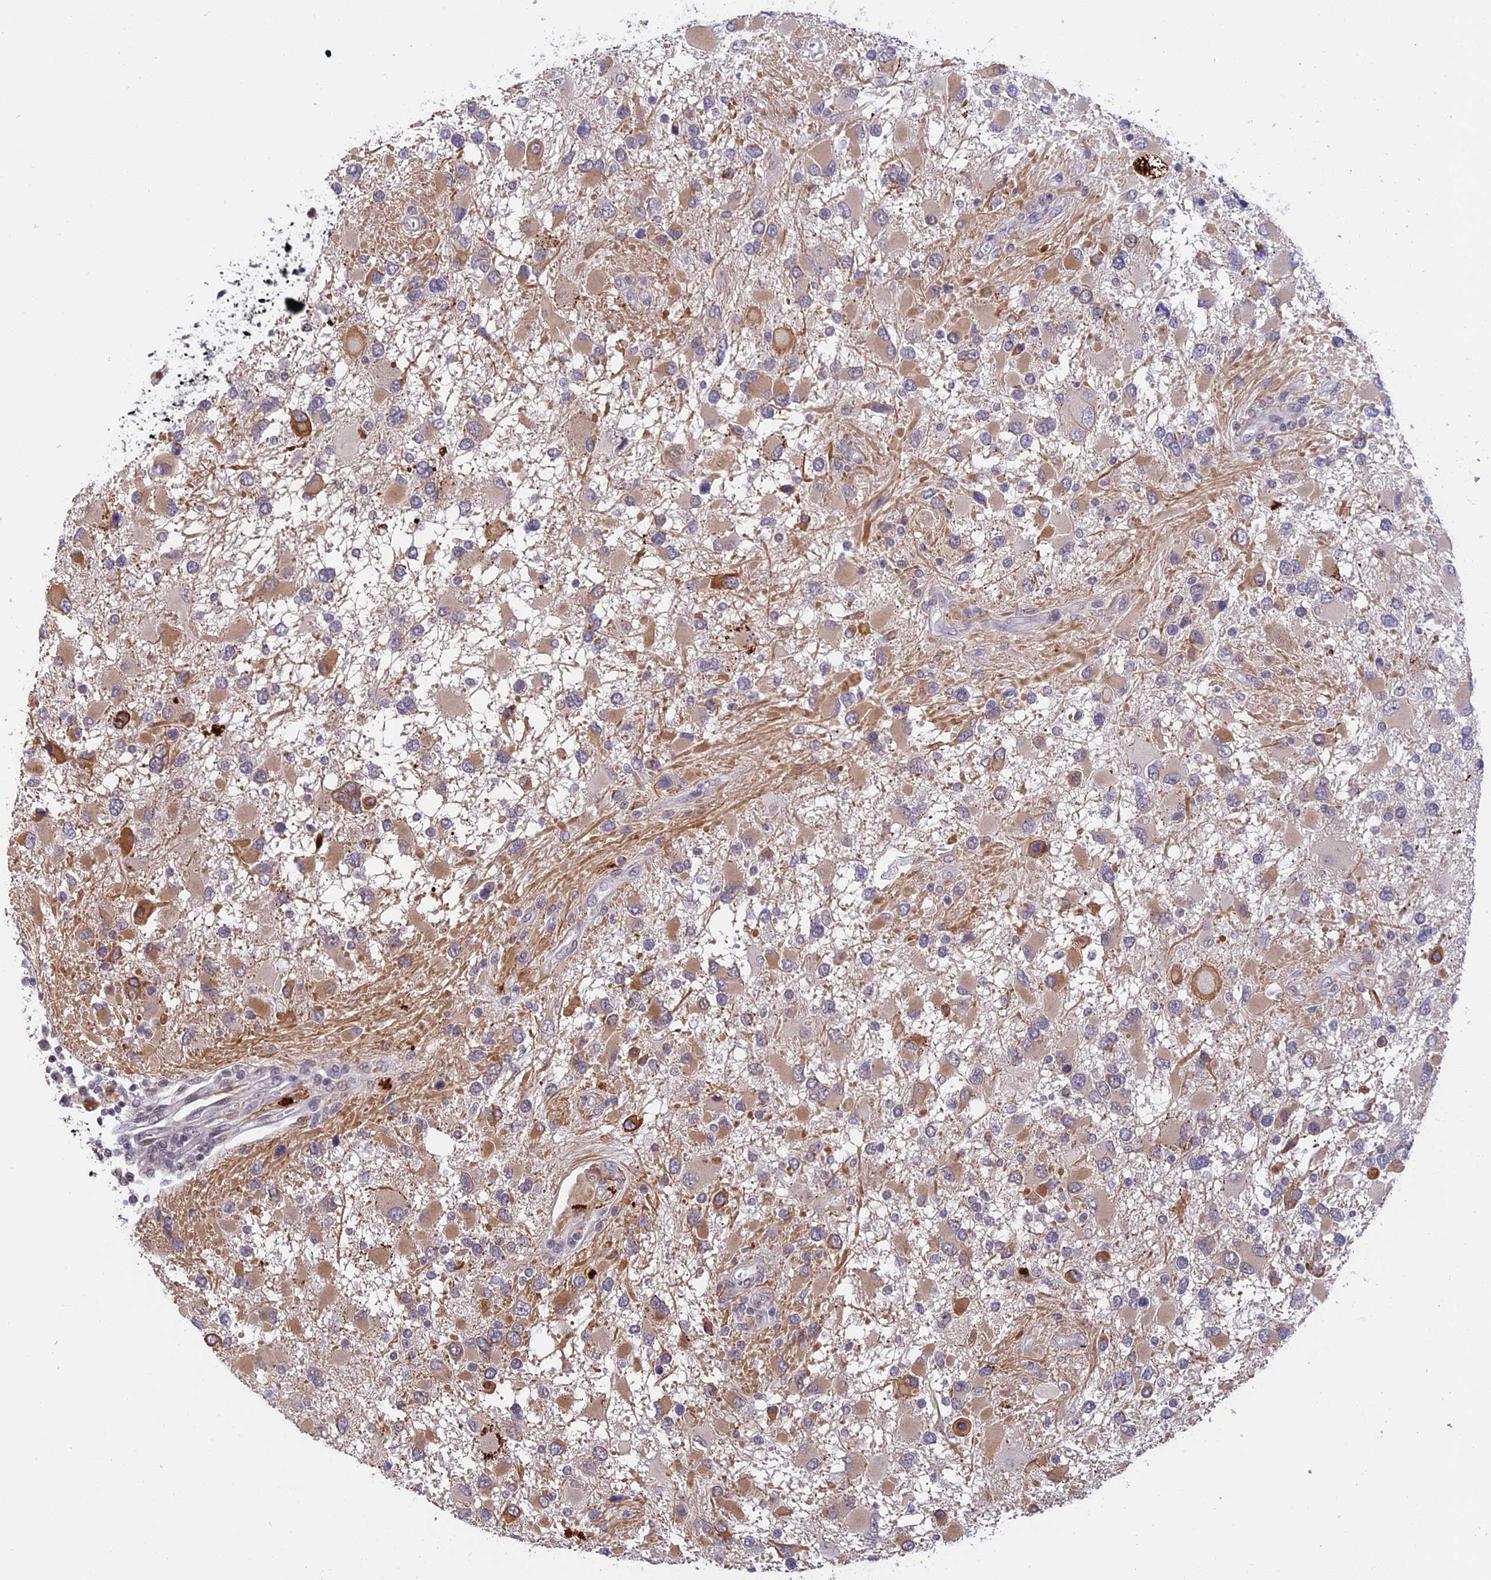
{"staining": {"intensity": "weak", "quantity": "25%-75%", "location": "cytoplasmic/membranous"}, "tissue": "glioma", "cell_type": "Tumor cells", "image_type": "cancer", "snomed": [{"axis": "morphology", "description": "Glioma, malignant, High grade"}, {"axis": "topography", "description": "Brain"}], "caption": "This is a micrograph of immunohistochemistry (IHC) staining of malignant glioma (high-grade), which shows weak staining in the cytoplasmic/membranous of tumor cells.", "gene": "POLR2C", "patient": {"sex": "male", "age": 53}}